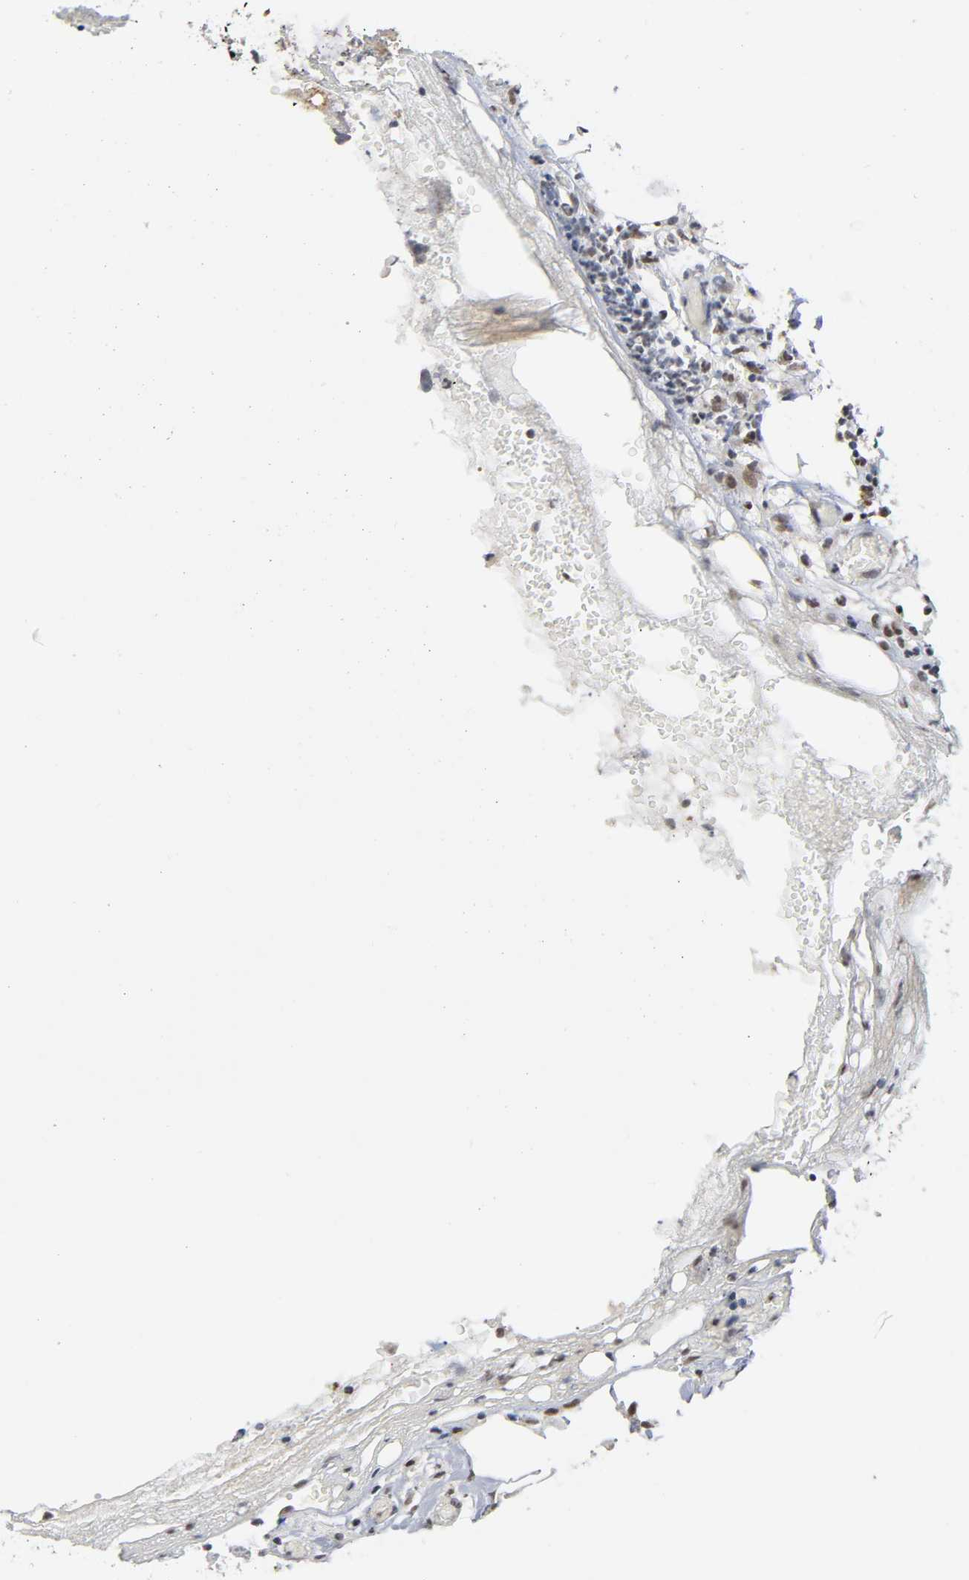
{"staining": {"intensity": "moderate", "quantity": "25%-75%", "location": "cytoplasmic/membranous,nuclear"}, "tissue": "colorectal cancer", "cell_type": "Tumor cells", "image_type": "cancer", "snomed": [{"axis": "morphology", "description": "Adenocarcinoma, NOS"}, {"axis": "topography", "description": "Colon"}], "caption": "DAB immunohistochemical staining of colorectal cancer (adenocarcinoma) shows moderate cytoplasmic/membranous and nuclear protein positivity in about 25%-75% of tumor cells.", "gene": "KAT2B", "patient": {"sex": "female", "age": 86}}